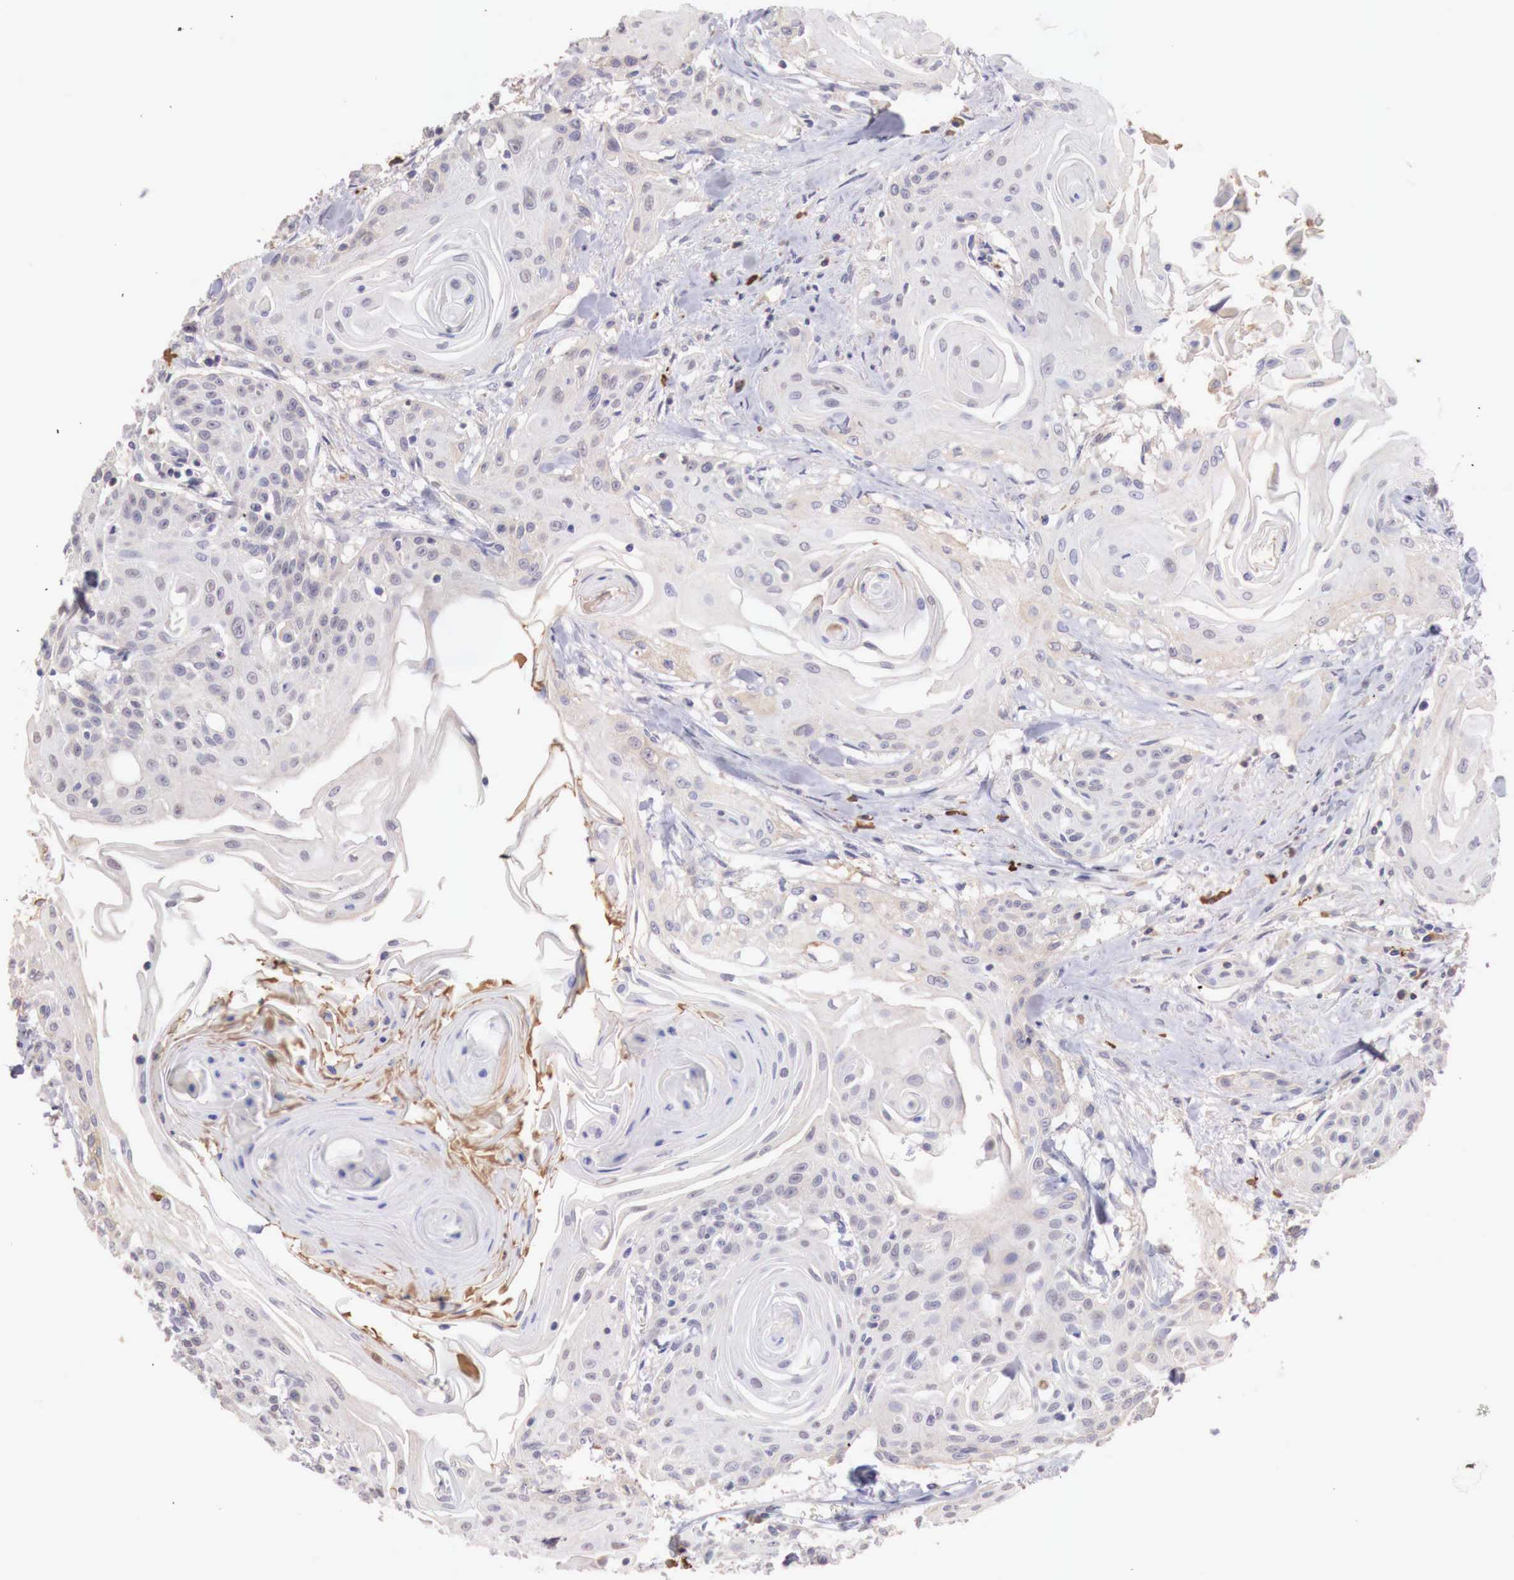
{"staining": {"intensity": "negative", "quantity": "none", "location": "none"}, "tissue": "head and neck cancer", "cell_type": "Tumor cells", "image_type": "cancer", "snomed": [{"axis": "morphology", "description": "Squamous cell carcinoma, NOS"}, {"axis": "morphology", "description": "Squamous cell carcinoma, metastatic, NOS"}, {"axis": "topography", "description": "Lymph node"}, {"axis": "topography", "description": "Salivary gland"}, {"axis": "topography", "description": "Head-Neck"}], "caption": "High magnification brightfield microscopy of head and neck metastatic squamous cell carcinoma stained with DAB (brown) and counterstained with hematoxylin (blue): tumor cells show no significant staining. (Immunohistochemistry (ihc), brightfield microscopy, high magnification).", "gene": "XPNPEP2", "patient": {"sex": "female", "age": 74}}